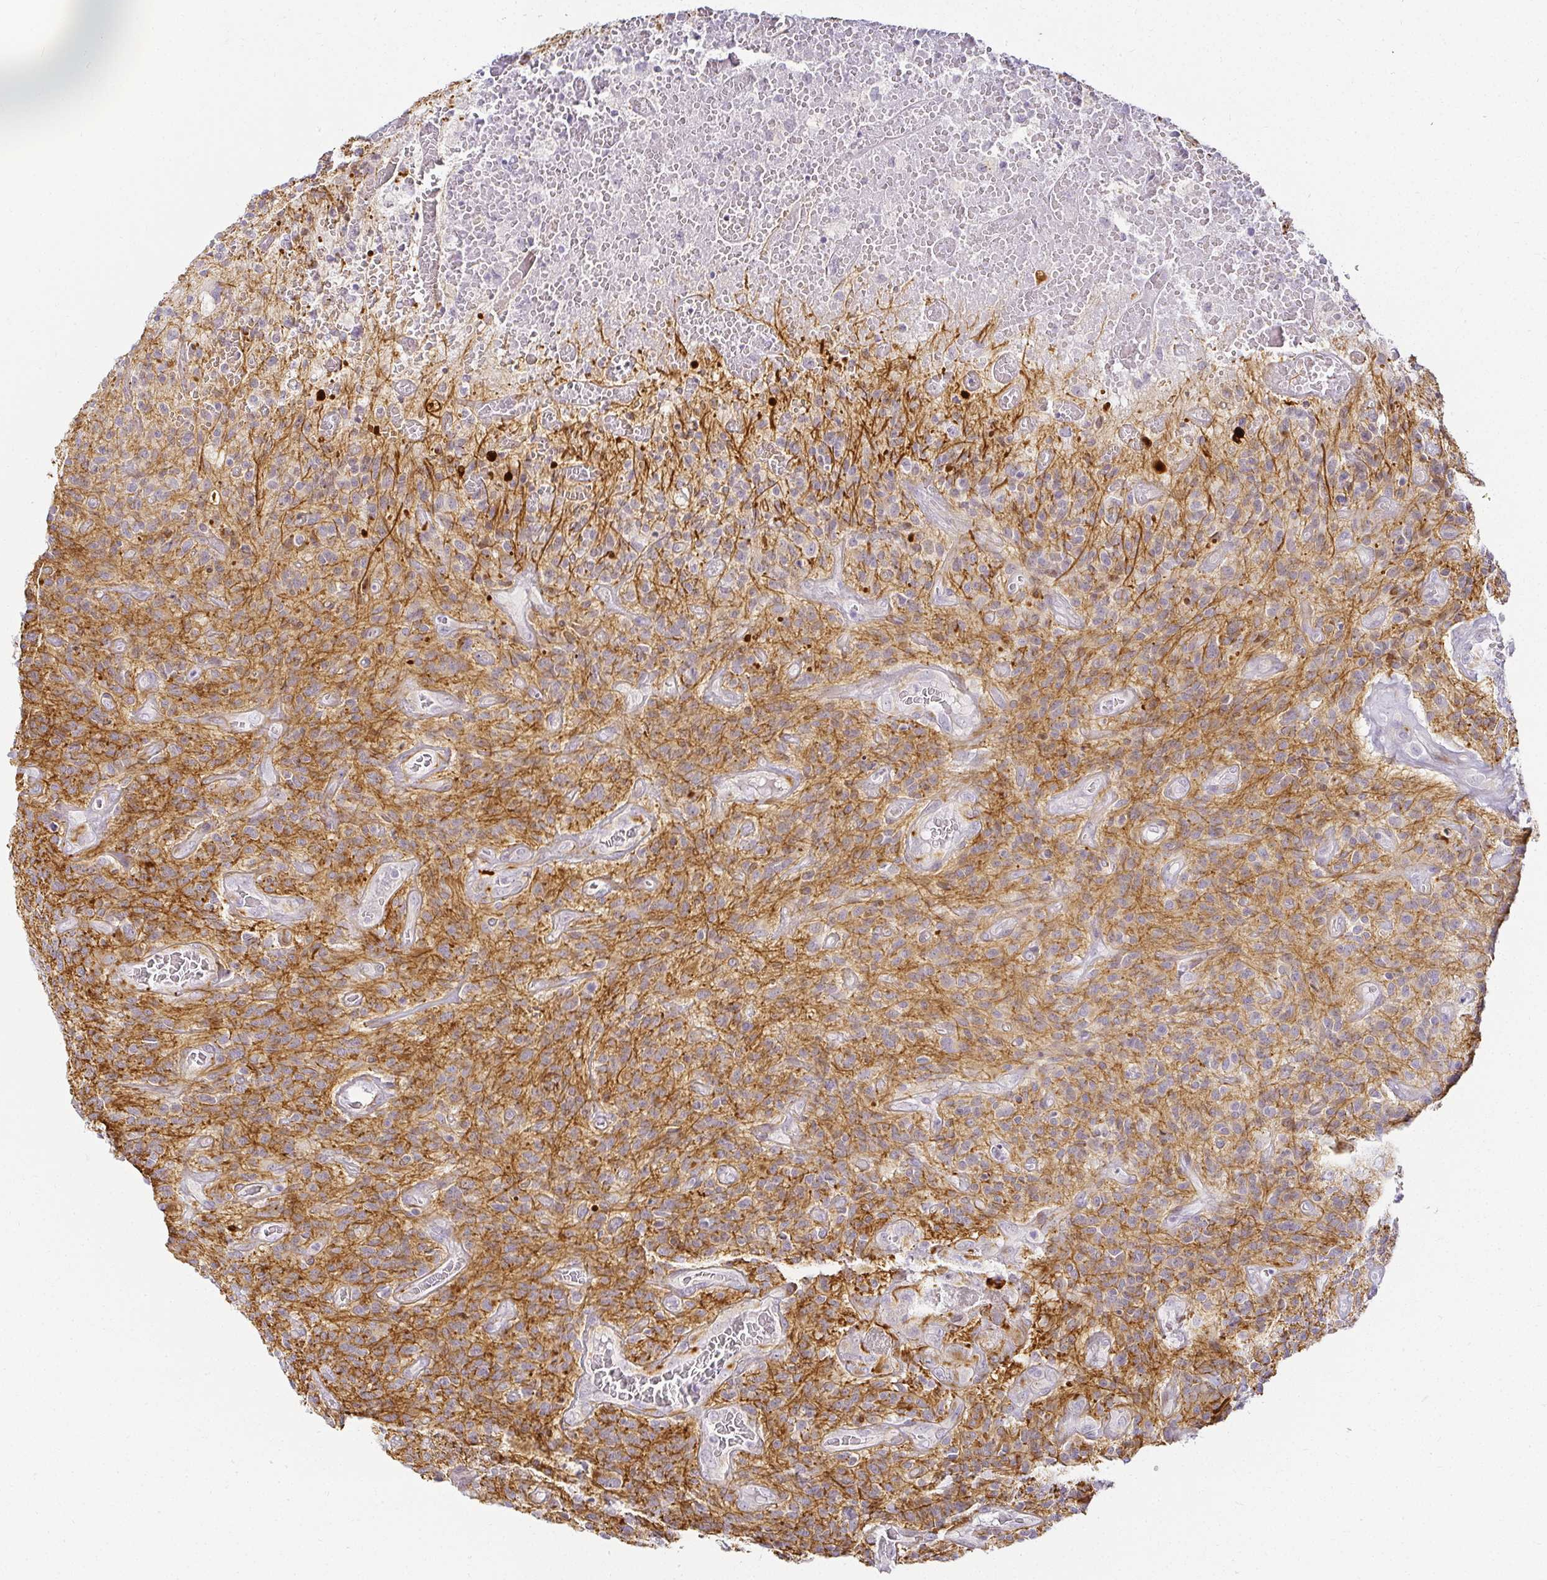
{"staining": {"intensity": "negative", "quantity": "none", "location": "none"}, "tissue": "glioma", "cell_type": "Tumor cells", "image_type": "cancer", "snomed": [{"axis": "morphology", "description": "Glioma, malignant, High grade"}, {"axis": "topography", "description": "Brain"}], "caption": "Immunohistochemical staining of glioma reveals no significant positivity in tumor cells.", "gene": "ACAN", "patient": {"sex": "male", "age": 76}}